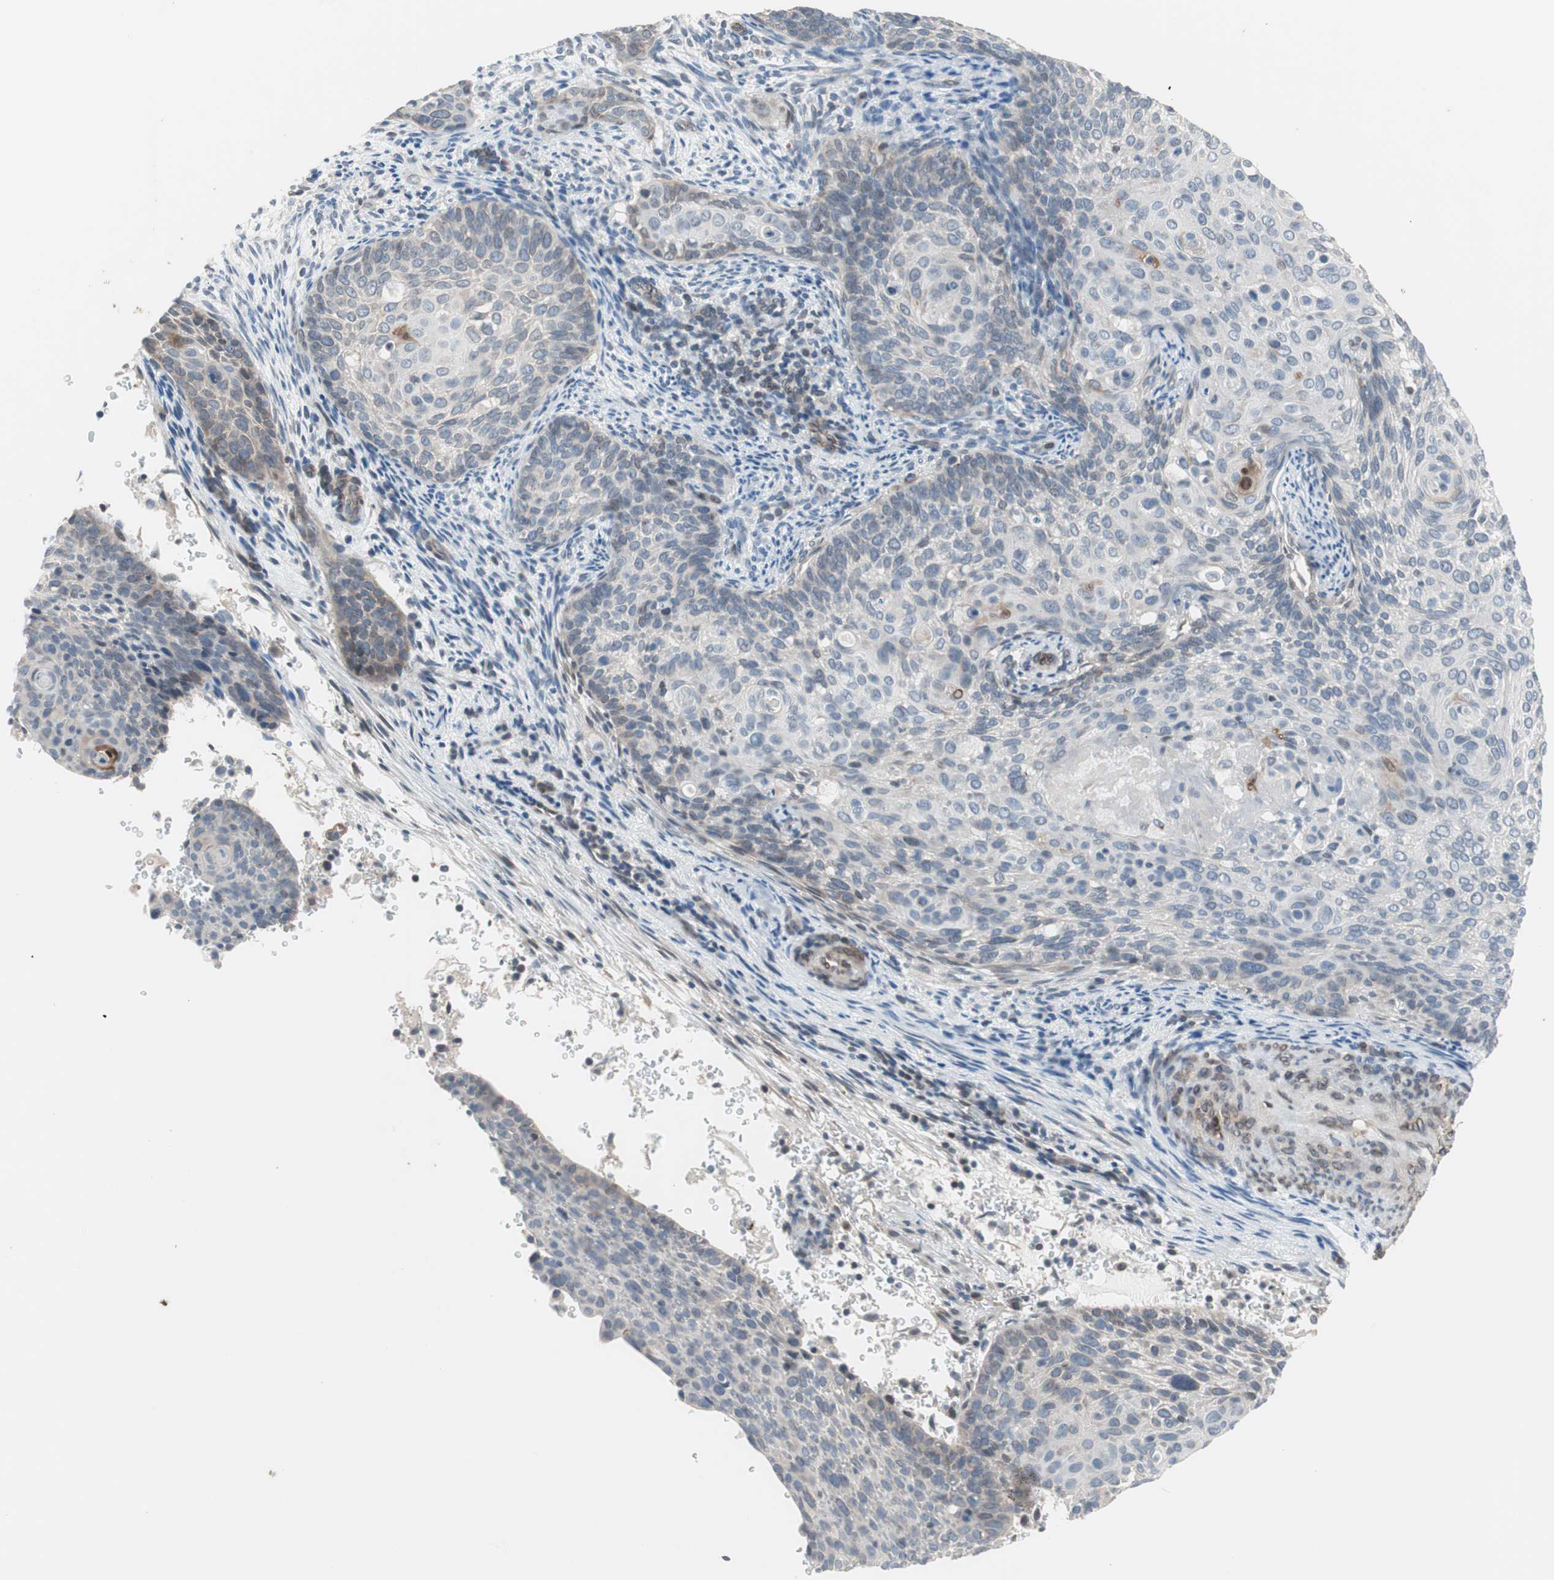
{"staining": {"intensity": "negative", "quantity": "none", "location": "none"}, "tissue": "cervical cancer", "cell_type": "Tumor cells", "image_type": "cancer", "snomed": [{"axis": "morphology", "description": "Squamous cell carcinoma, NOS"}, {"axis": "topography", "description": "Cervix"}], "caption": "Immunohistochemical staining of human cervical cancer (squamous cell carcinoma) reveals no significant expression in tumor cells.", "gene": "ARNT2", "patient": {"sex": "female", "age": 33}}